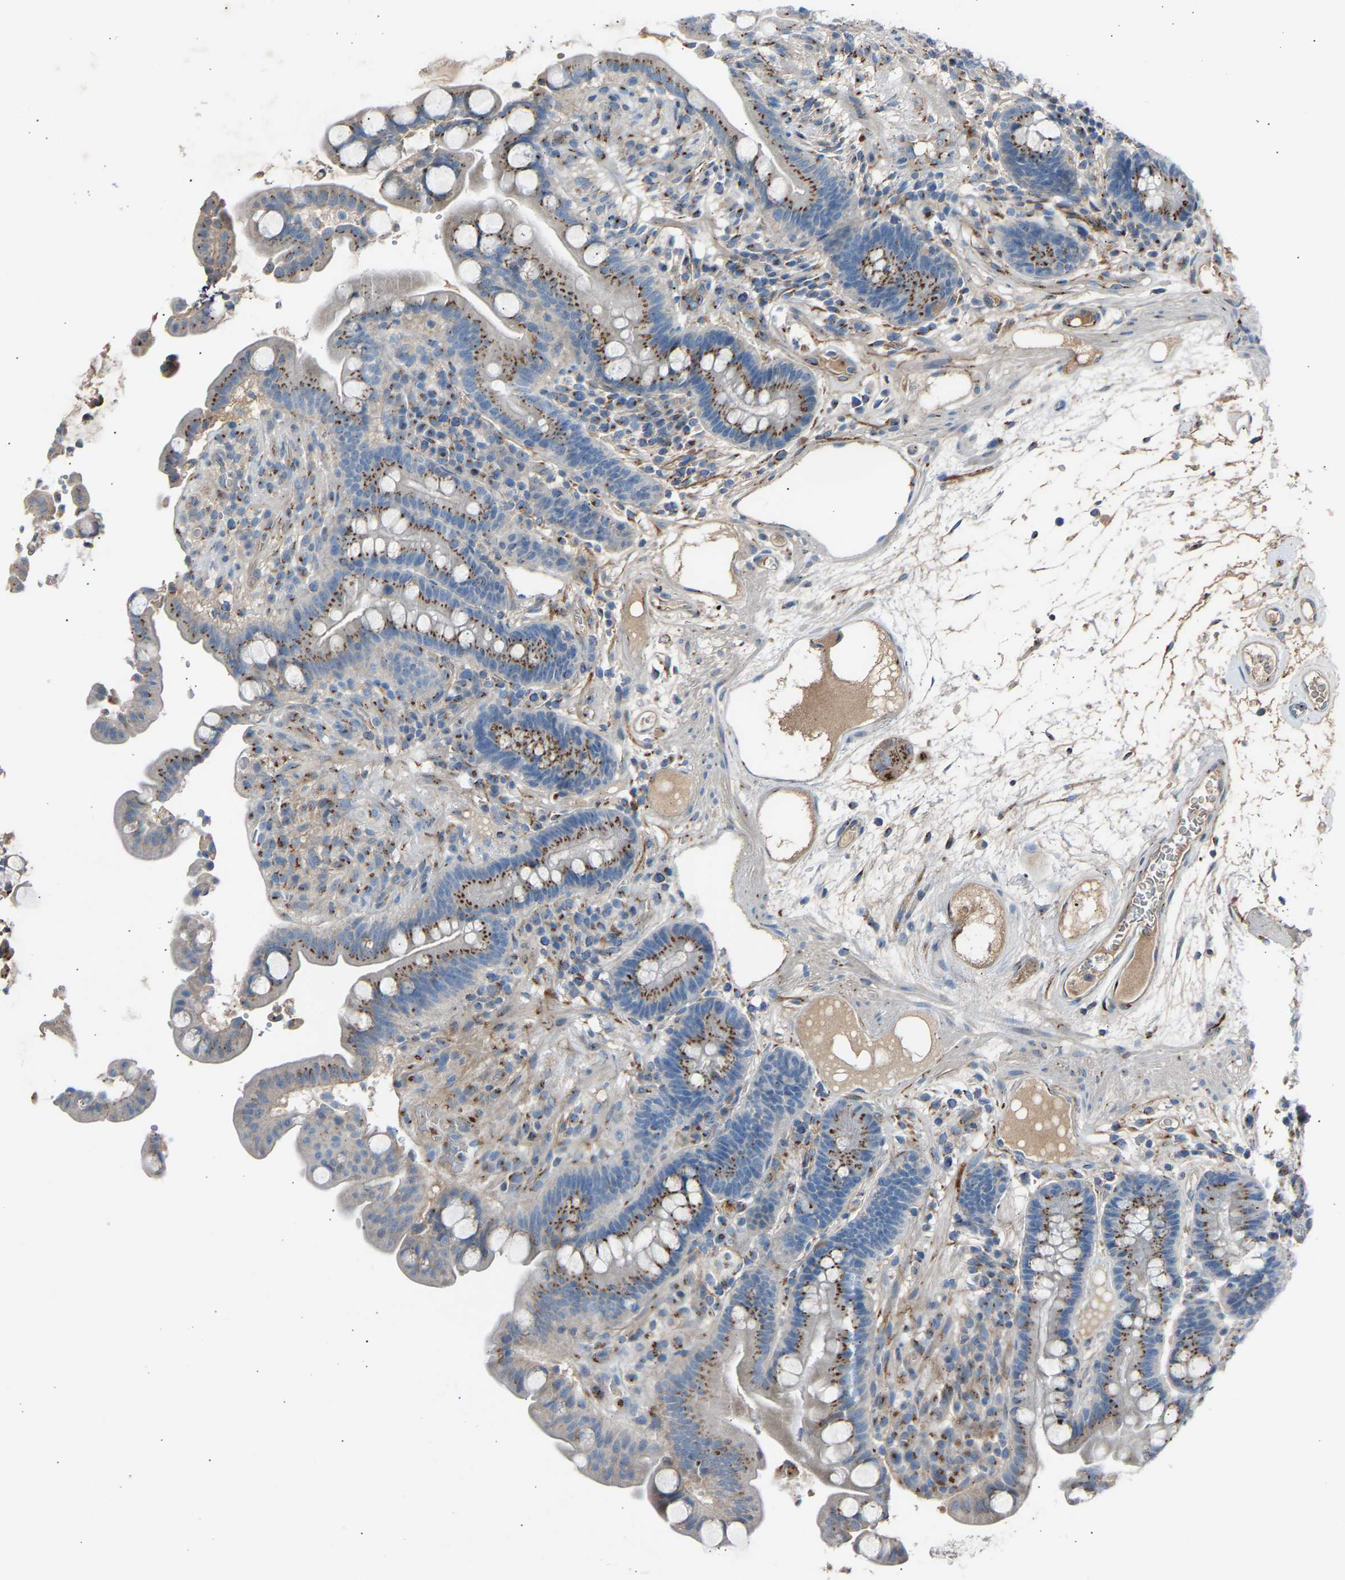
{"staining": {"intensity": "moderate", "quantity": "25%-75%", "location": "cytoplasmic/membranous"}, "tissue": "colon", "cell_type": "Endothelial cells", "image_type": "normal", "snomed": [{"axis": "morphology", "description": "Normal tissue, NOS"}, {"axis": "topography", "description": "Colon"}], "caption": "The micrograph shows a brown stain indicating the presence of a protein in the cytoplasmic/membranous of endothelial cells in colon. (DAB (3,3'-diaminobenzidine) IHC with brightfield microscopy, high magnification).", "gene": "CYREN", "patient": {"sex": "male", "age": 73}}